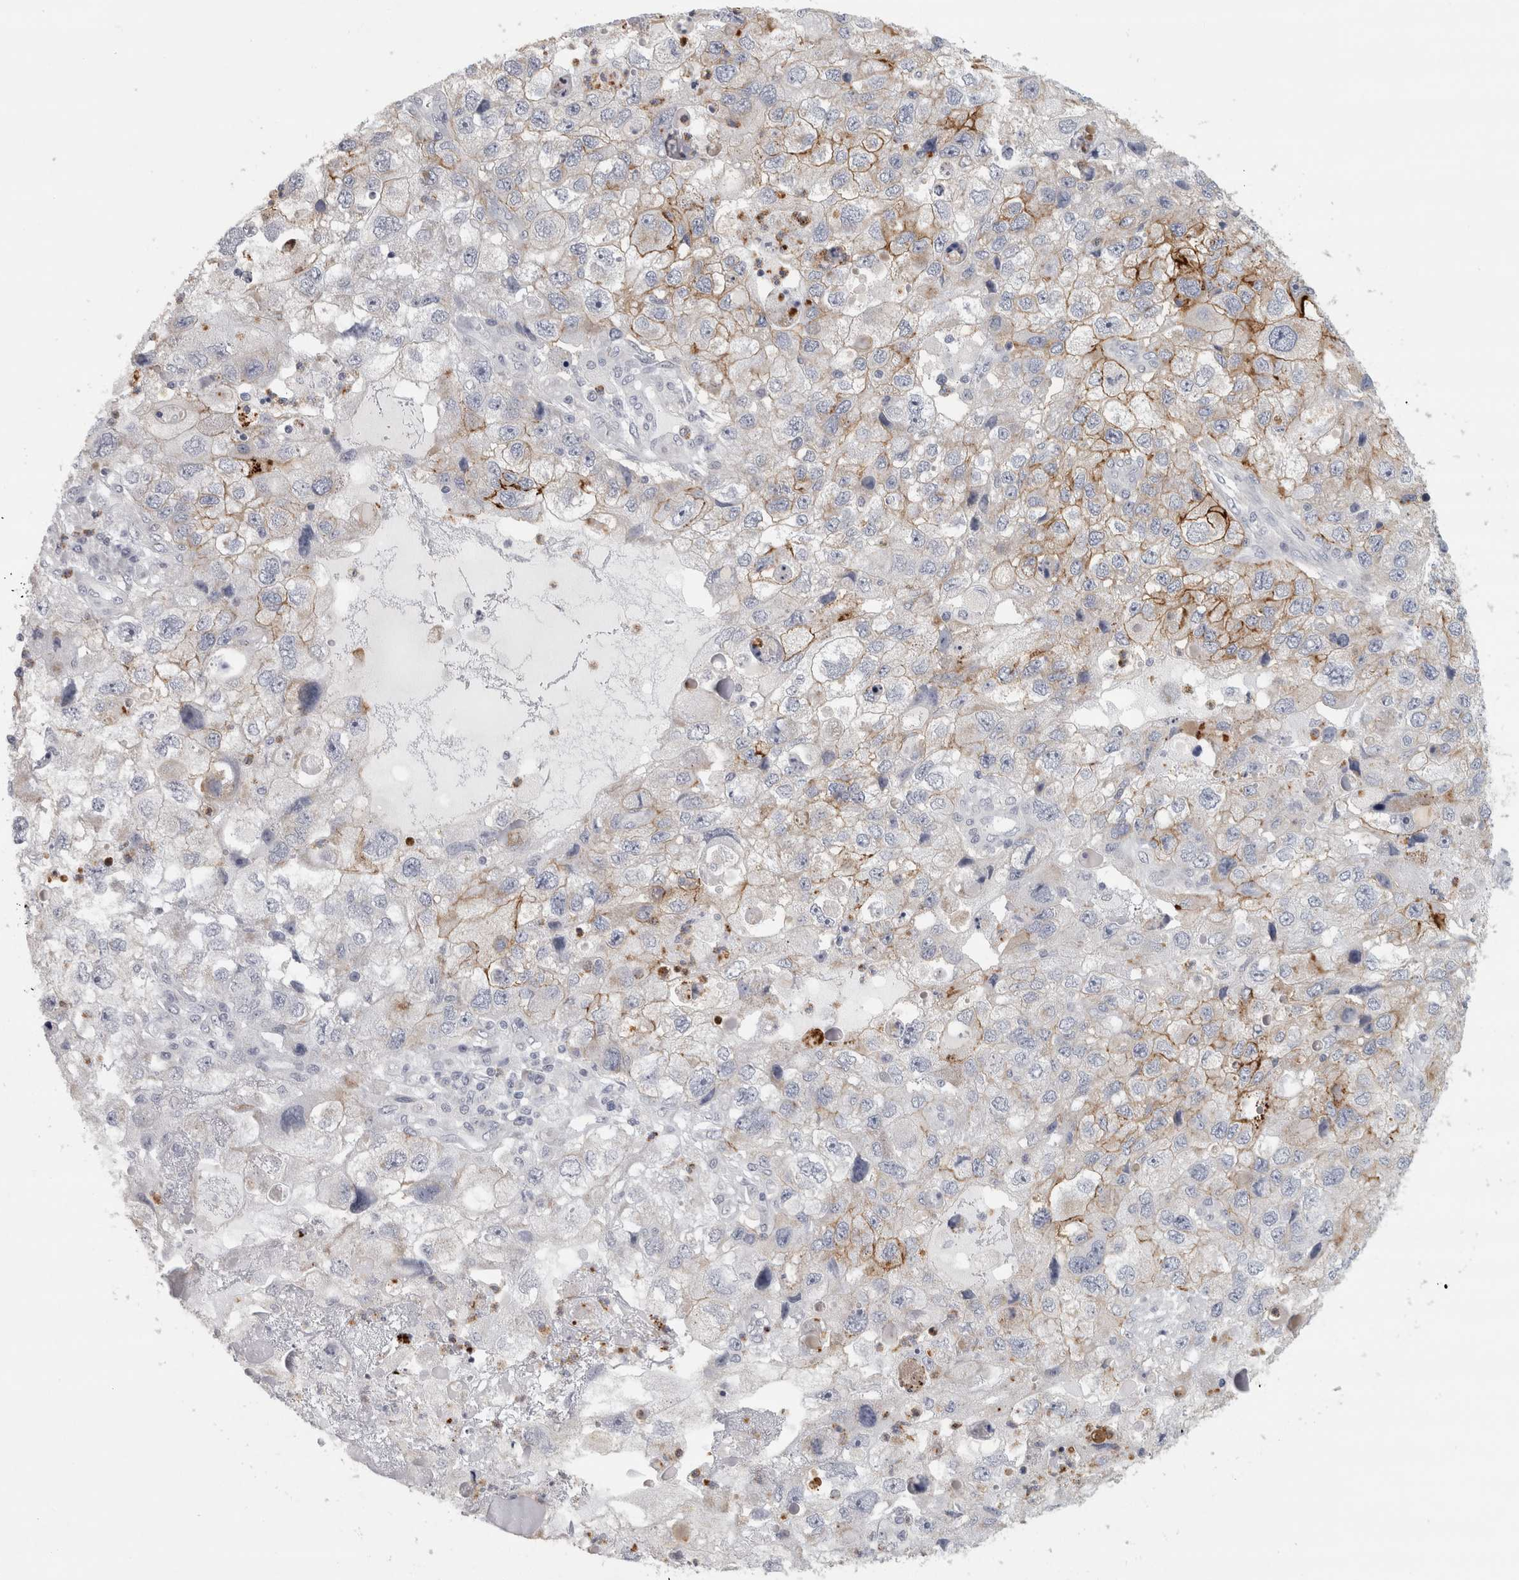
{"staining": {"intensity": "moderate", "quantity": "<25%", "location": "cytoplasmic/membranous"}, "tissue": "endometrial cancer", "cell_type": "Tumor cells", "image_type": "cancer", "snomed": [{"axis": "morphology", "description": "Adenocarcinoma, NOS"}, {"axis": "topography", "description": "Endometrium"}], "caption": "About <25% of tumor cells in human endometrial adenocarcinoma display moderate cytoplasmic/membranous protein expression as visualized by brown immunohistochemical staining.", "gene": "PTPRN2", "patient": {"sex": "female", "age": 49}}